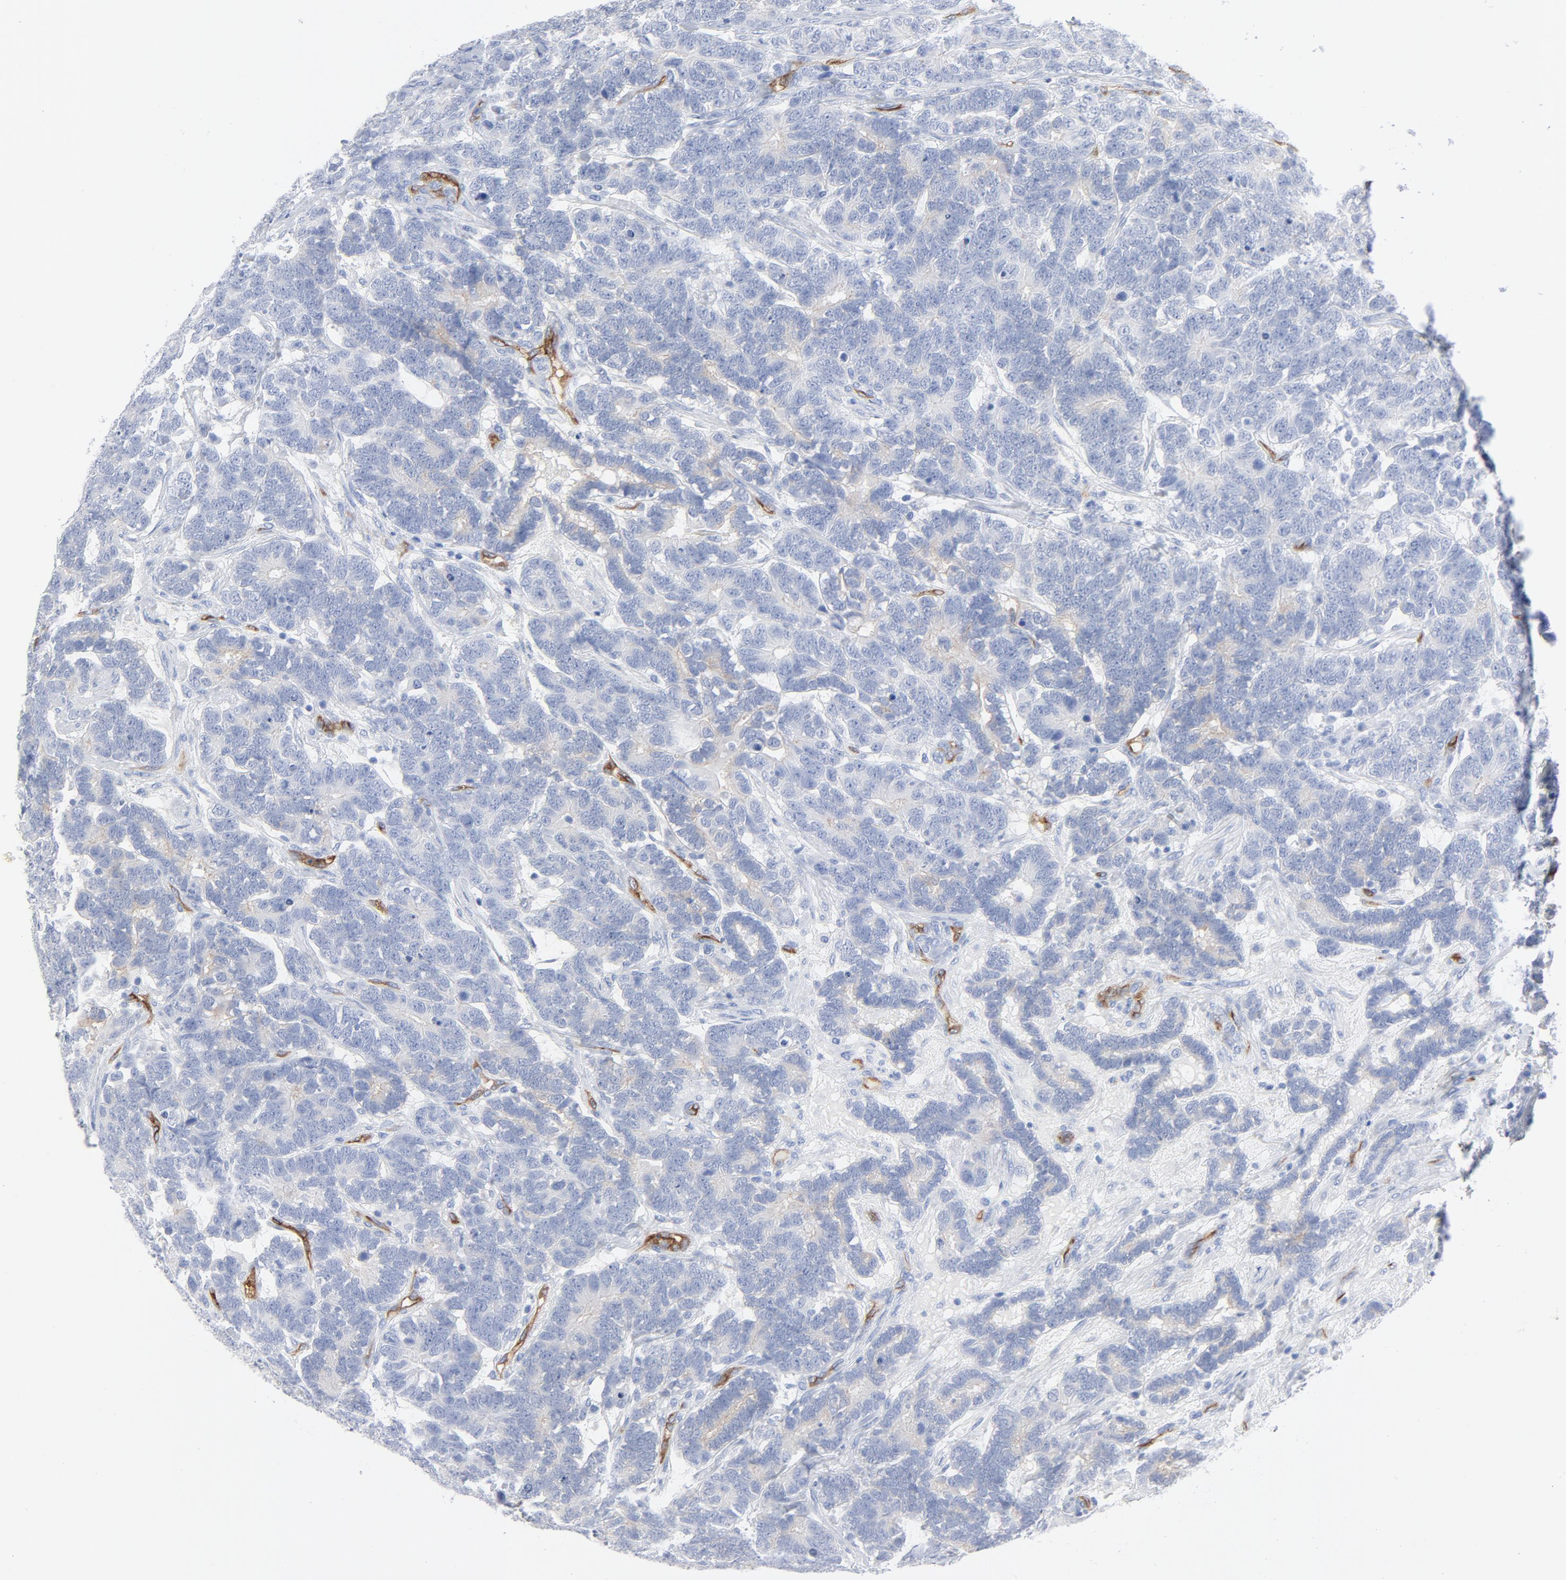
{"staining": {"intensity": "weak", "quantity": "<25%", "location": "cytoplasmic/membranous"}, "tissue": "testis cancer", "cell_type": "Tumor cells", "image_type": "cancer", "snomed": [{"axis": "morphology", "description": "Carcinoma, Embryonal, NOS"}, {"axis": "topography", "description": "Testis"}], "caption": "A photomicrograph of human testis cancer is negative for staining in tumor cells. (Immunohistochemistry (ihc), brightfield microscopy, high magnification).", "gene": "SHANK3", "patient": {"sex": "male", "age": 26}}